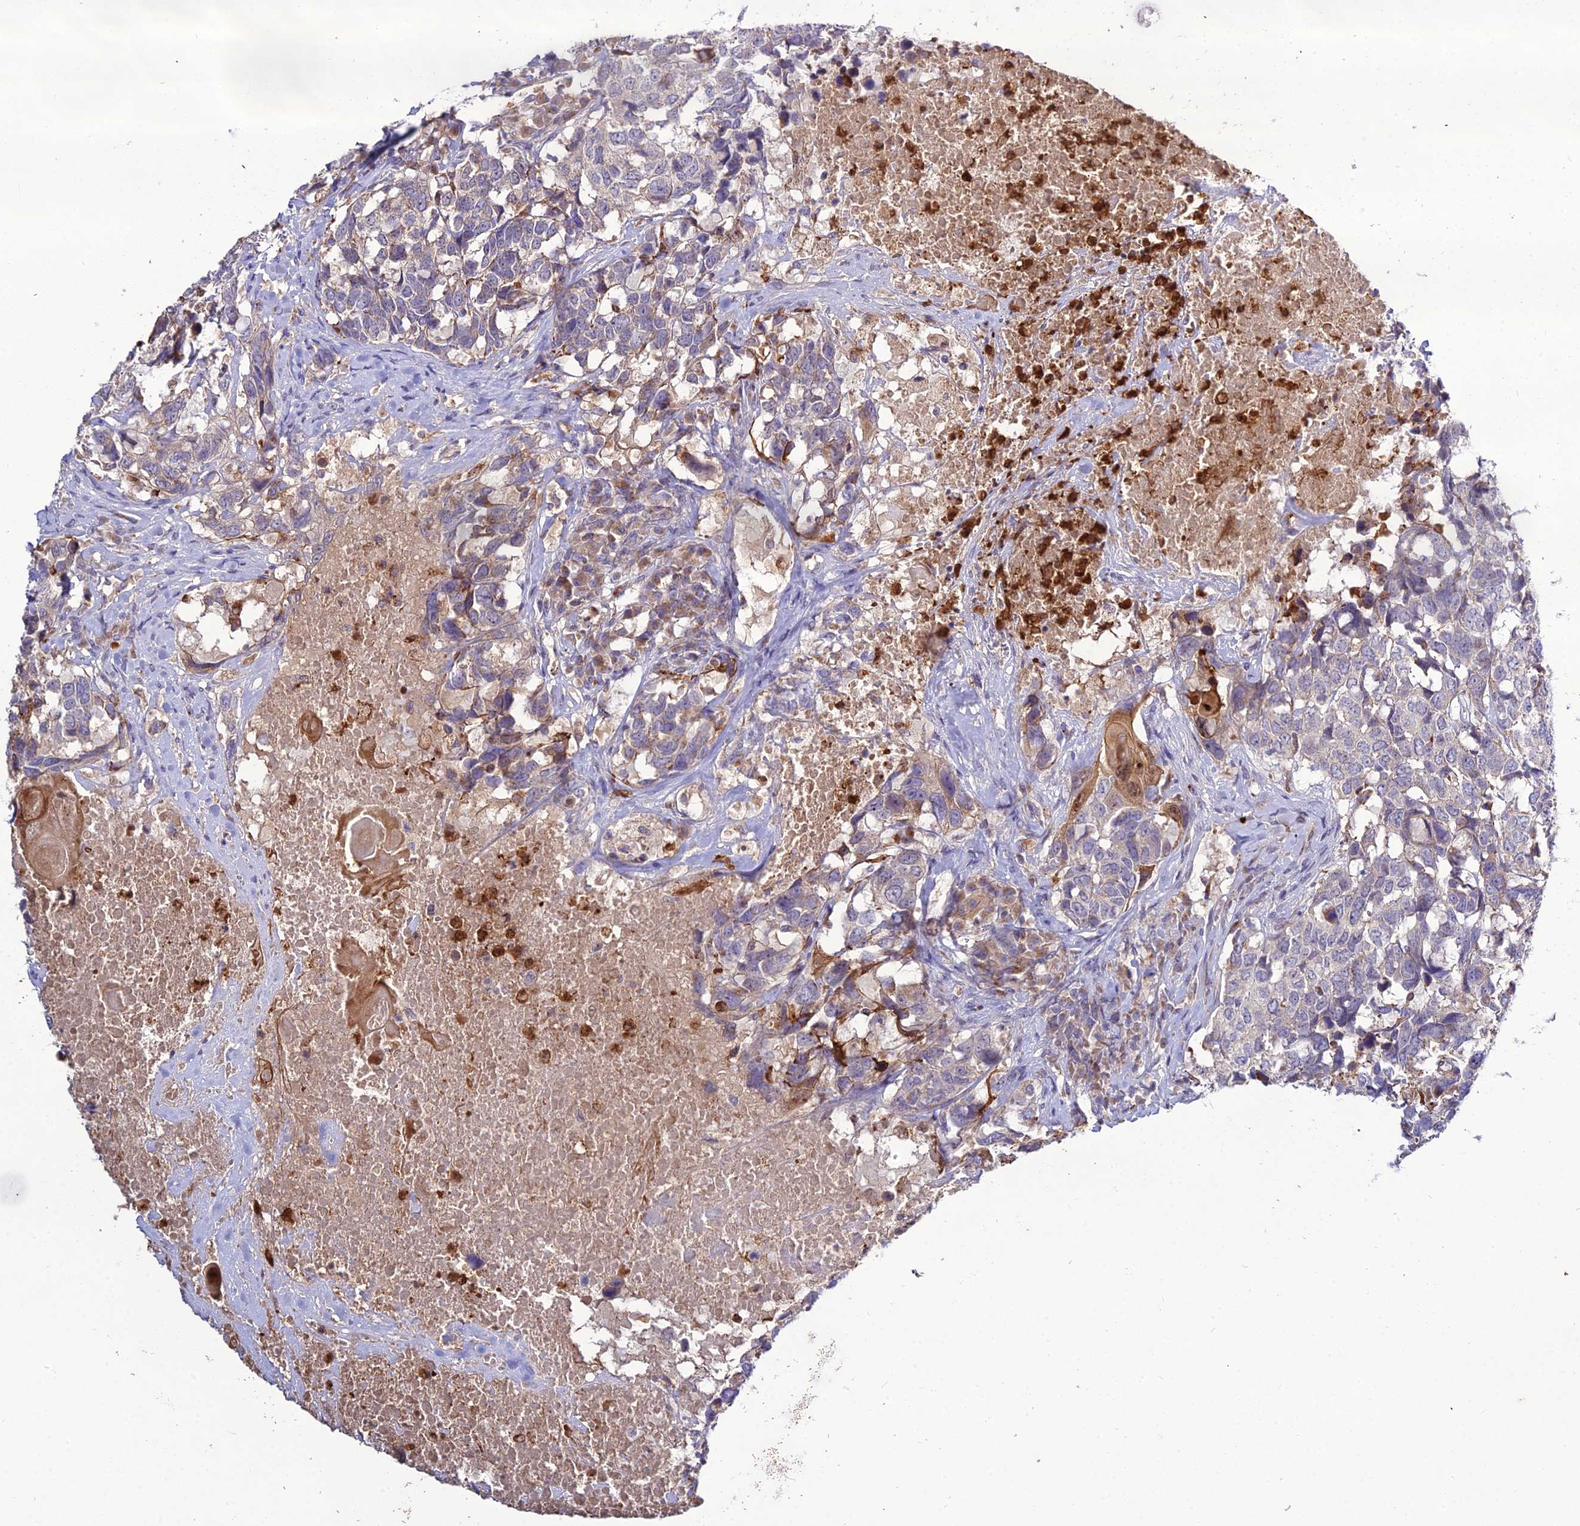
{"staining": {"intensity": "weak", "quantity": "<25%", "location": "cytoplasmic/membranous"}, "tissue": "head and neck cancer", "cell_type": "Tumor cells", "image_type": "cancer", "snomed": [{"axis": "morphology", "description": "Squamous cell carcinoma, NOS"}, {"axis": "topography", "description": "Head-Neck"}], "caption": "Immunohistochemistry (IHC) histopathology image of neoplastic tissue: head and neck squamous cell carcinoma stained with DAB reveals no significant protein expression in tumor cells.", "gene": "EID2", "patient": {"sex": "male", "age": 66}}